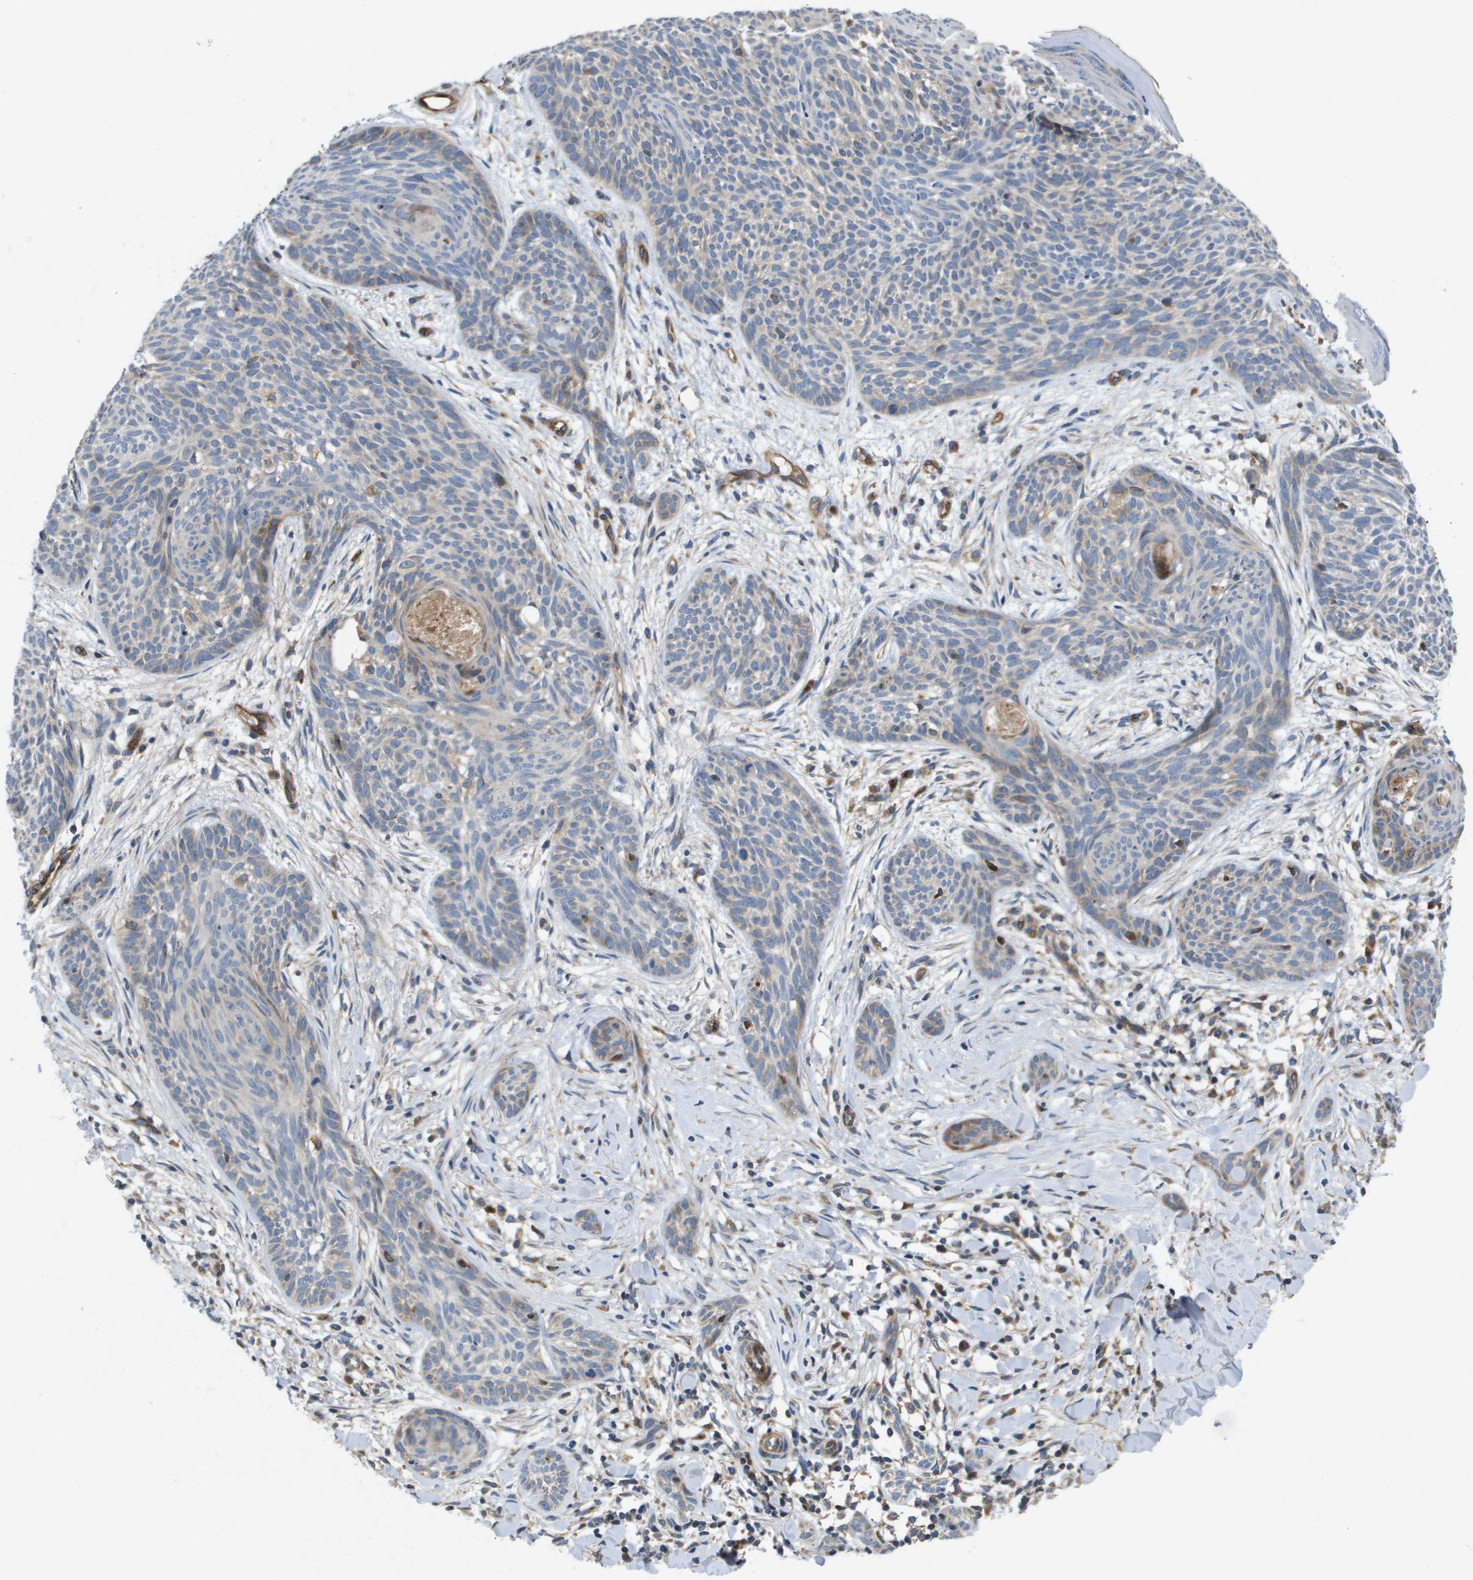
{"staining": {"intensity": "weak", "quantity": "<25%", "location": "cytoplasmic/membranous"}, "tissue": "skin cancer", "cell_type": "Tumor cells", "image_type": "cancer", "snomed": [{"axis": "morphology", "description": "Basal cell carcinoma"}, {"axis": "topography", "description": "Skin"}], "caption": "A high-resolution histopathology image shows immunohistochemistry staining of basal cell carcinoma (skin), which demonstrates no significant expression in tumor cells. (Immunohistochemistry, brightfield microscopy, high magnification).", "gene": "ENTPD2", "patient": {"sex": "female", "age": 59}}